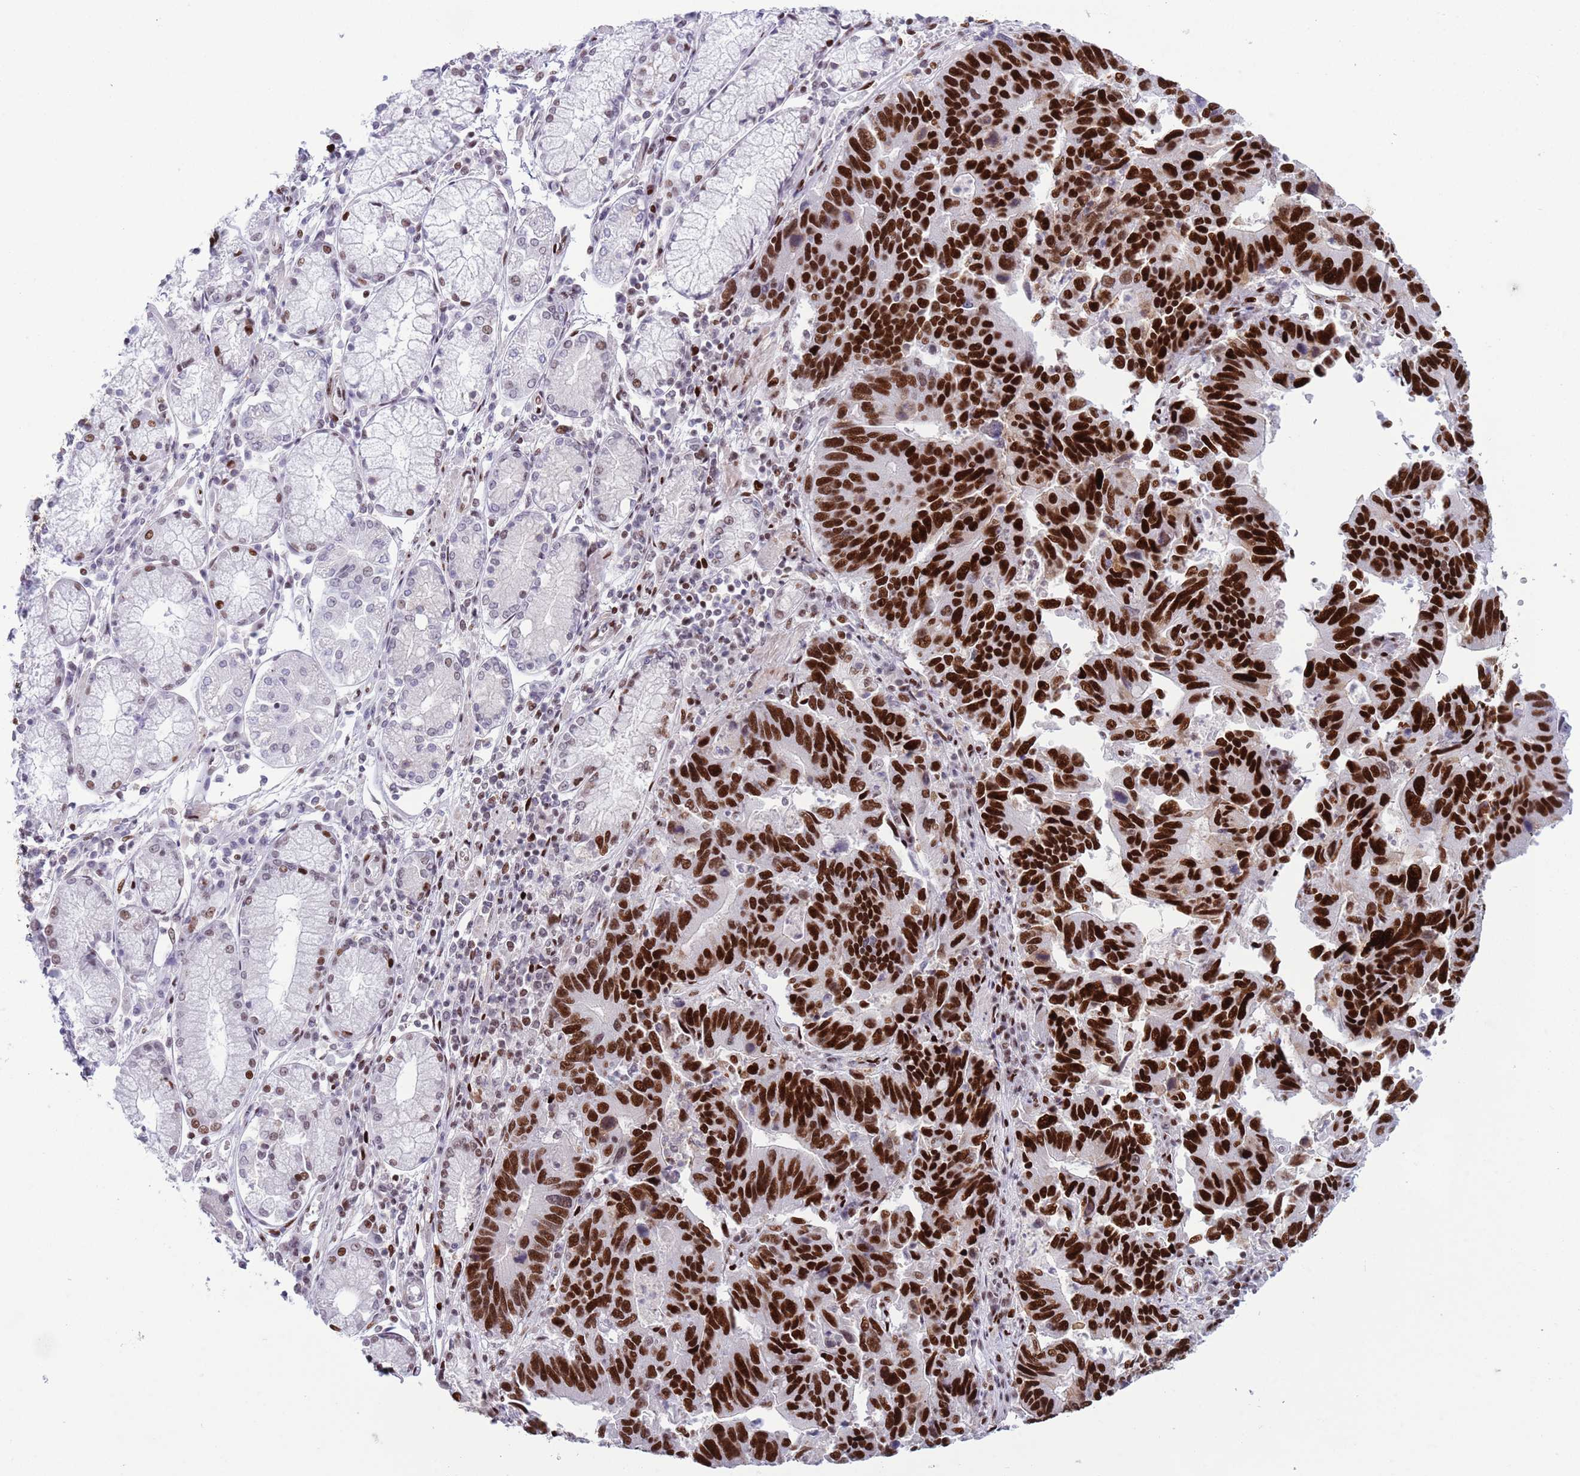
{"staining": {"intensity": "strong", "quantity": ">75%", "location": "nuclear"}, "tissue": "stomach cancer", "cell_type": "Tumor cells", "image_type": "cancer", "snomed": [{"axis": "morphology", "description": "Adenocarcinoma, NOS"}, {"axis": "topography", "description": "Stomach"}], "caption": "Protein expression analysis of adenocarcinoma (stomach) shows strong nuclear staining in about >75% of tumor cells.", "gene": "MFSD10", "patient": {"sex": "male", "age": 59}}